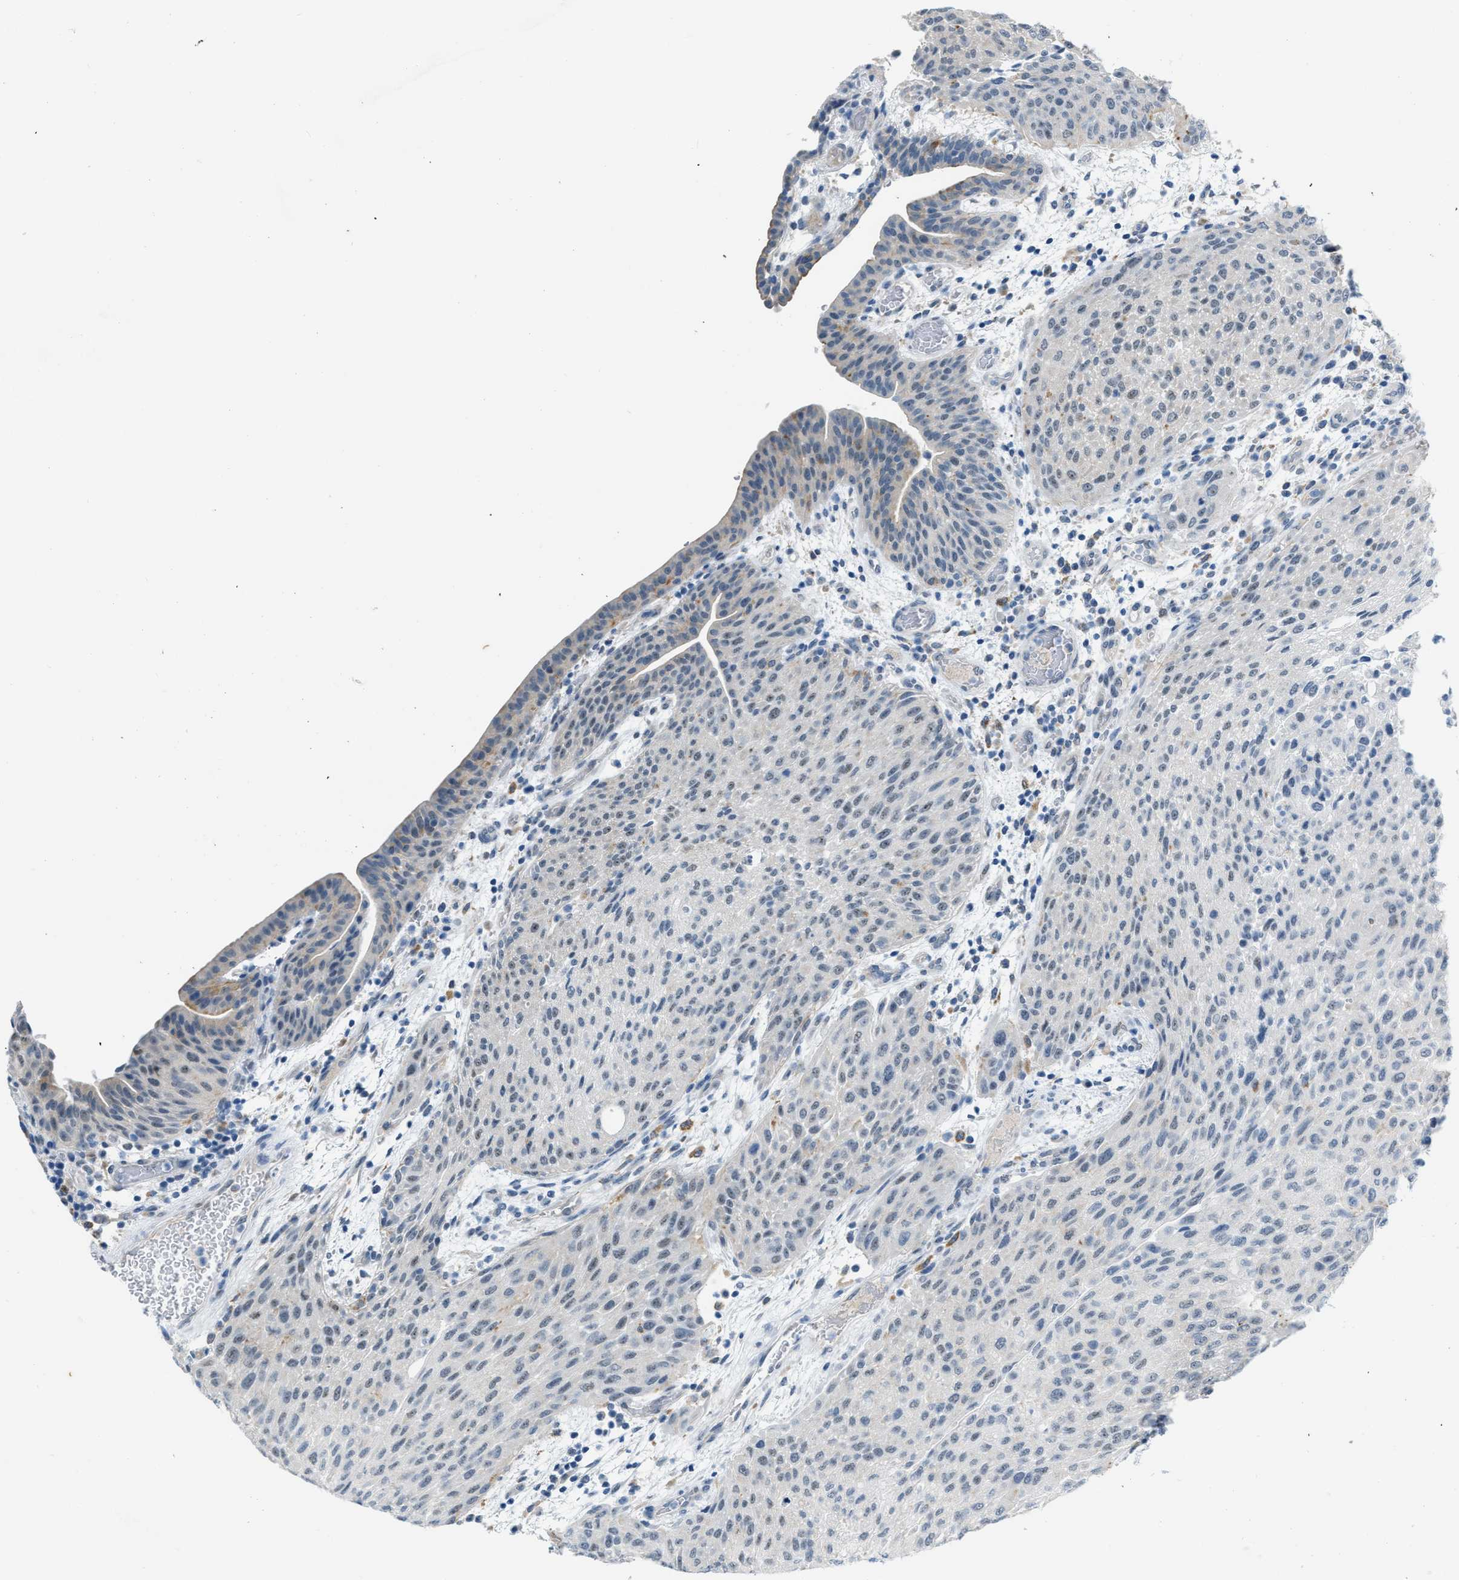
{"staining": {"intensity": "weak", "quantity": "<25%", "location": "nuclear"}, "tissue": "urothelial cancer", "cell_type": "Tumor cells", "image_type": "cancer", "snomed": [{"axis": "morphology", "description": "Urothelial carcinoma, Low grade"}, {"axis": "morphology", "description": "Urothelial carcinoma, High grade"}, {"axis": "topography", "description": "Urinary bladder"}], "caption": "The immunohistochemistry image has no significant staining in tumor cells of urothelial cancer tissue. (DAB (3,3'-diaminobenzidine) immunohistochemistry (IHC), high magnification).", "gene": "PHRF1", "patient": {"sex": "male", "age": 35}}